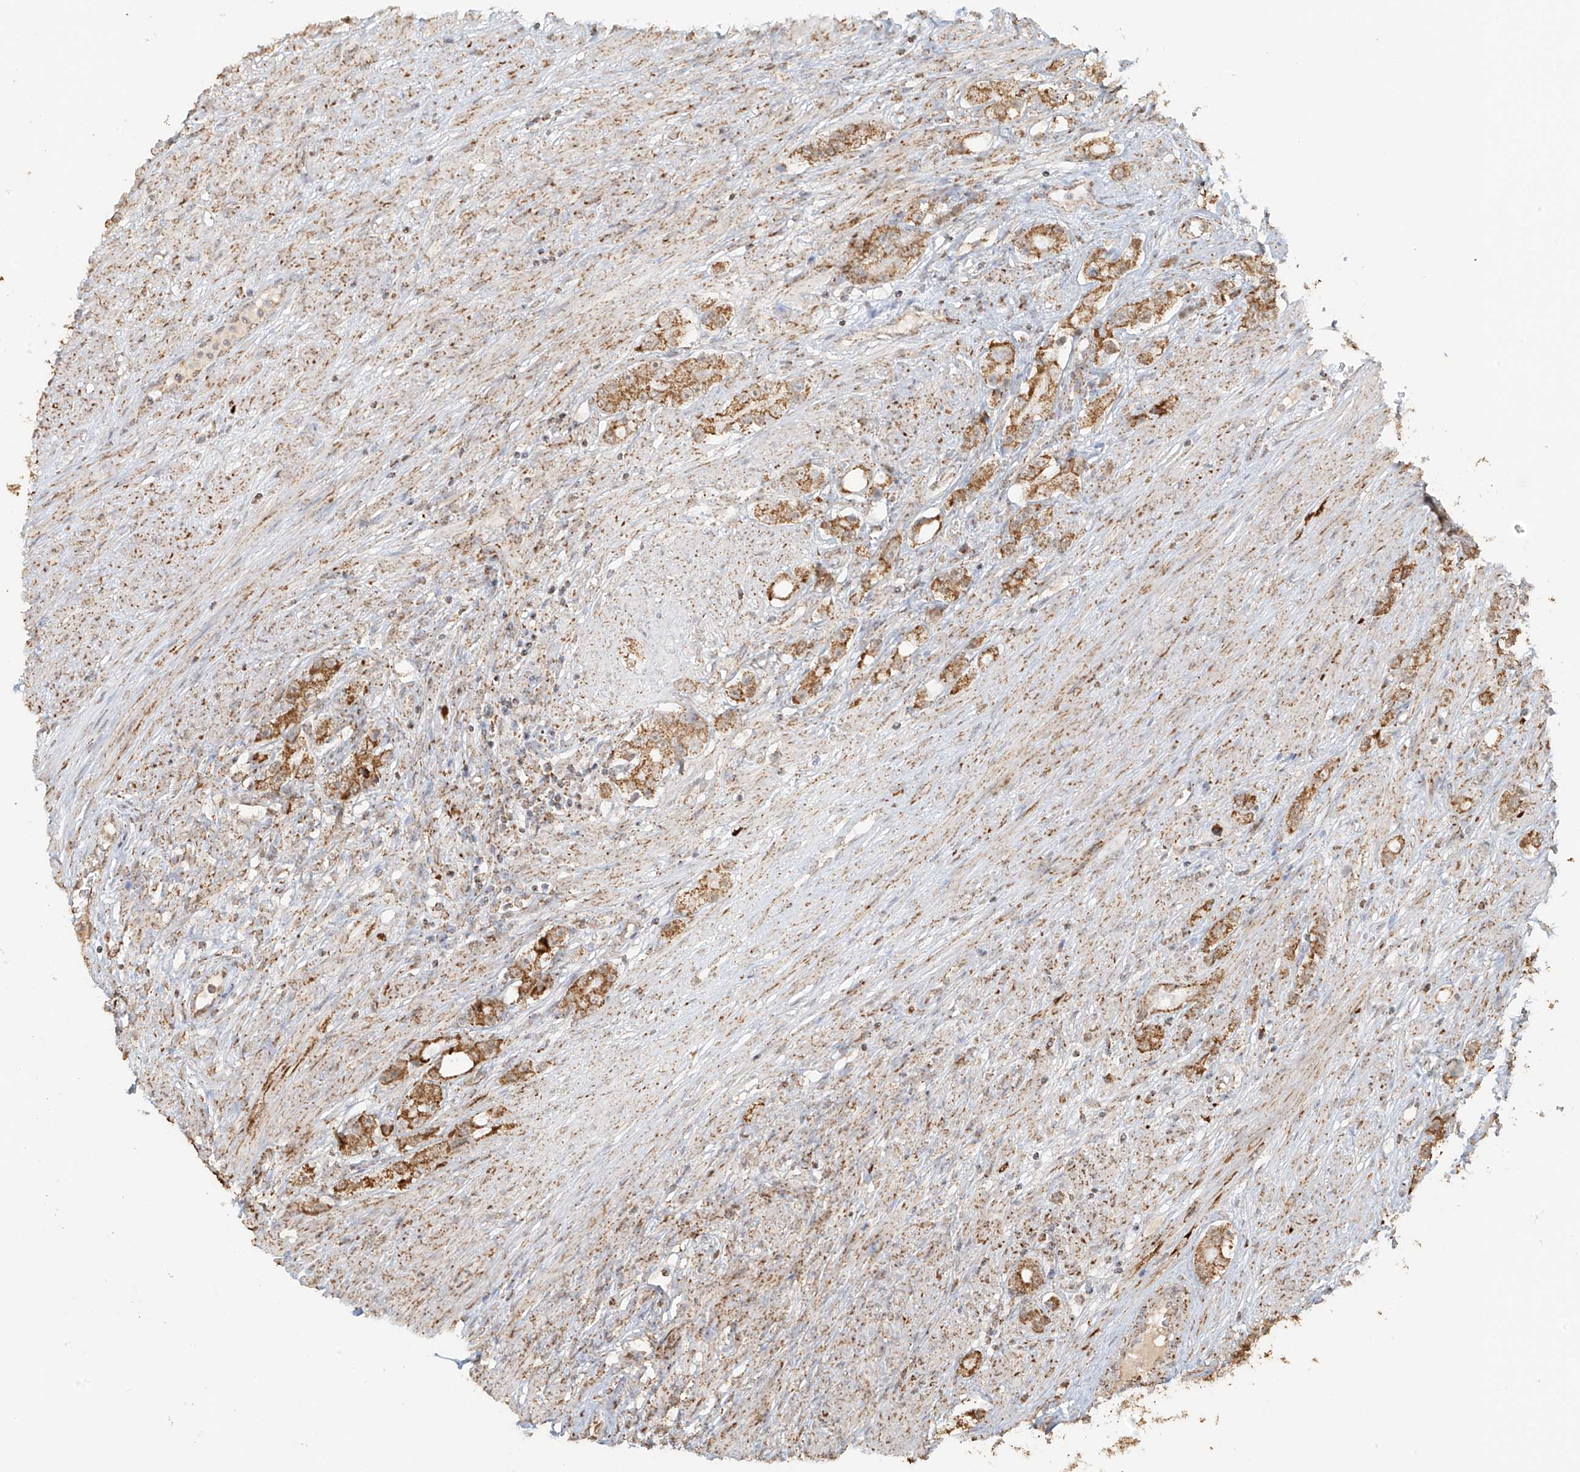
{"staining": {"intensity": "moderate", "quantity": ">75%", "location": "cytoplasmic/membranous"}, "tissue": "prostate cancer", "cell_type": "Tumor cells", "image_type": "cancer", "snomed": [{"axis": "morphology", "description": "Adenocarcinoma, High grade"}, {"axis": "topography", "description": "Prostate"}], "caption": "Human prostate high-grade adenocarcinoma stained for a protein (brown) exhibits moderate cytoplasmic/membranous positive expression in about >75% of tumor cells.", "gene": "MIPEP", "patient": {"sex": "male", "age": 63}}